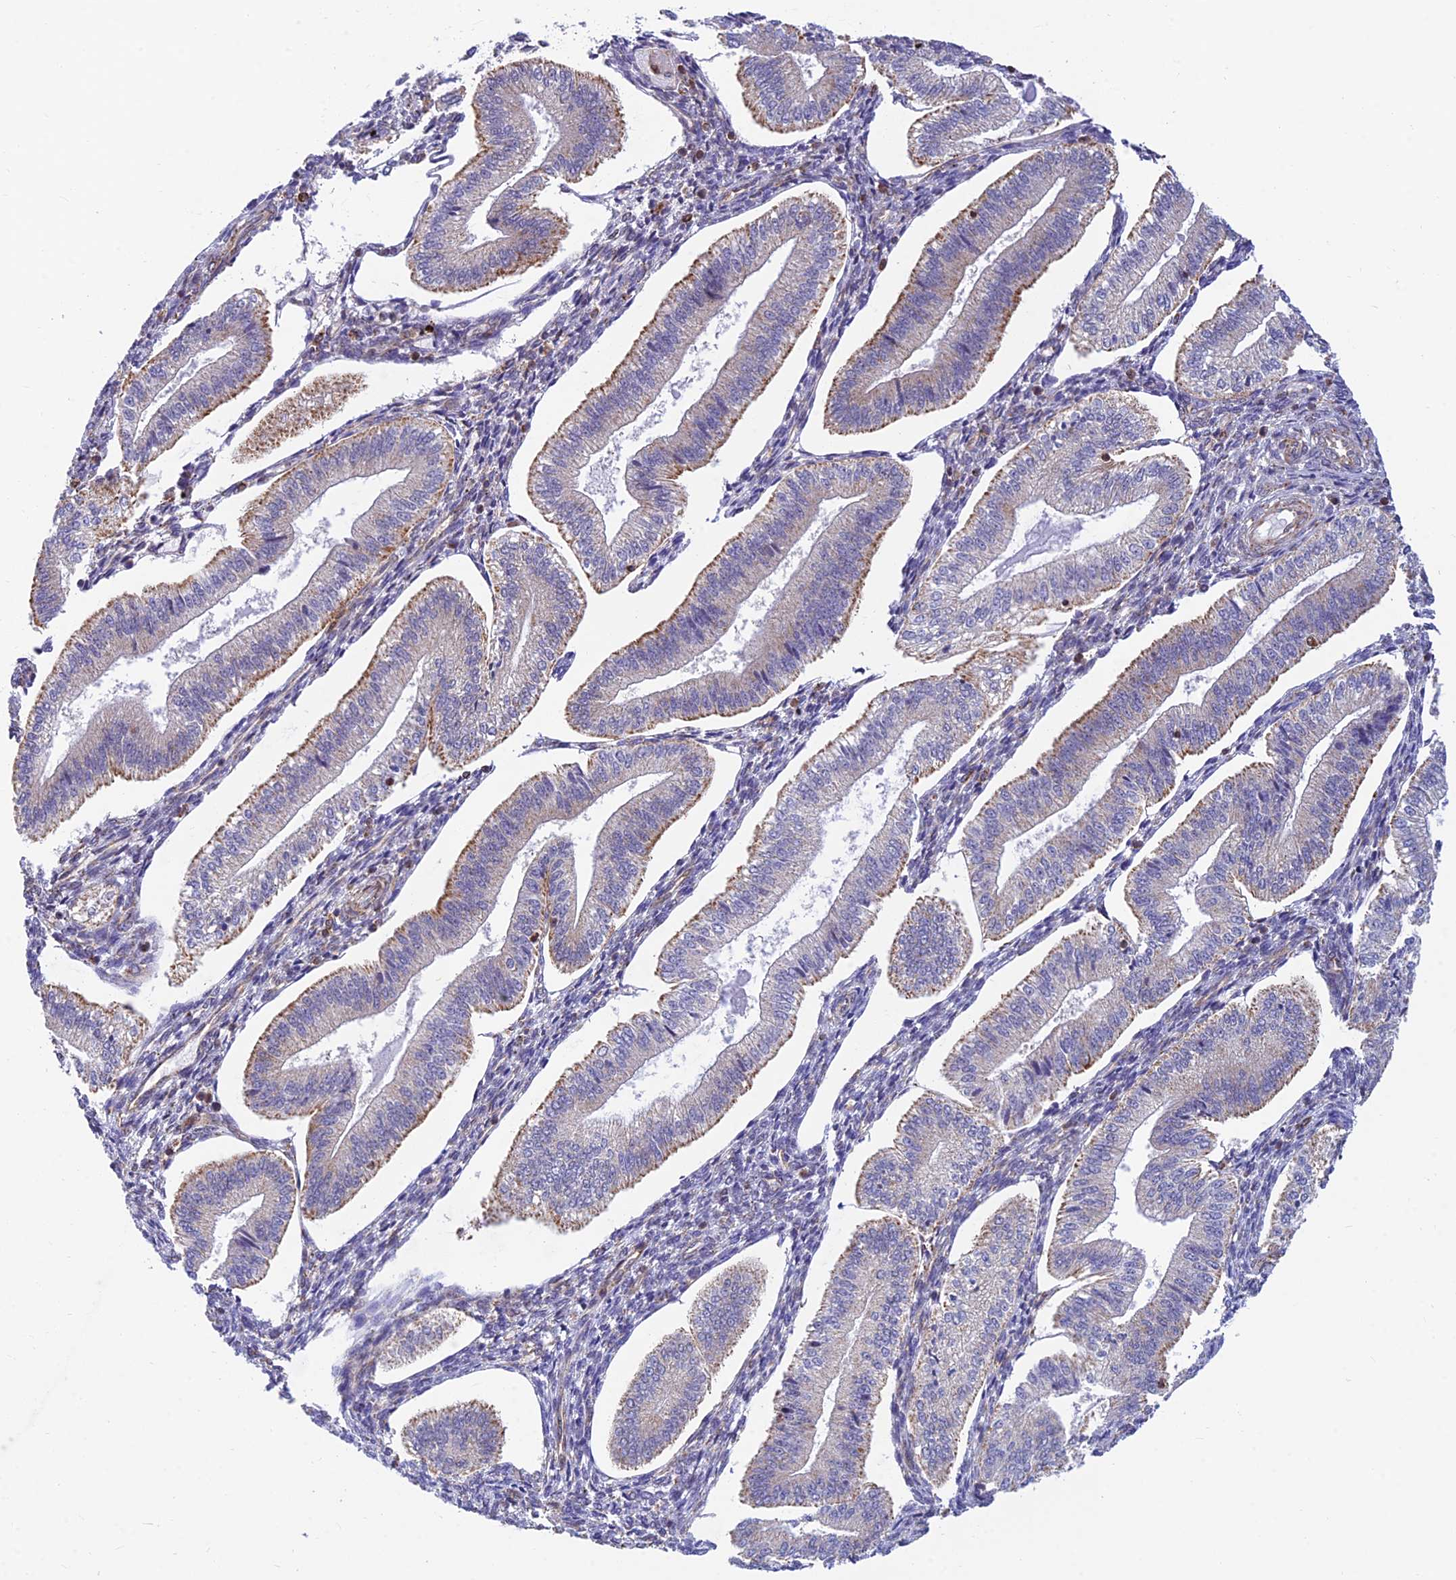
{"staining": {"intensity": "negative", "quantity": "none", "location": "none"}, "tissue": "endometrium", "cell_type": "Cells in endometrial stroma", "image_type": "normal", "snomed": [{"axis": "morphology", "description": "Normal tissue, NOS"}, {"axis": "topography", "description": "Endometrium"}], "caption": "Immunohistochemical staining of normal endometrium reveals no significant staining in cells in endometrial stroma. (Brightfield microscopy of DAB IHC at high magnification).", "gene": "LYSMD2", "patient": {"sex": "female", "age": 34}}